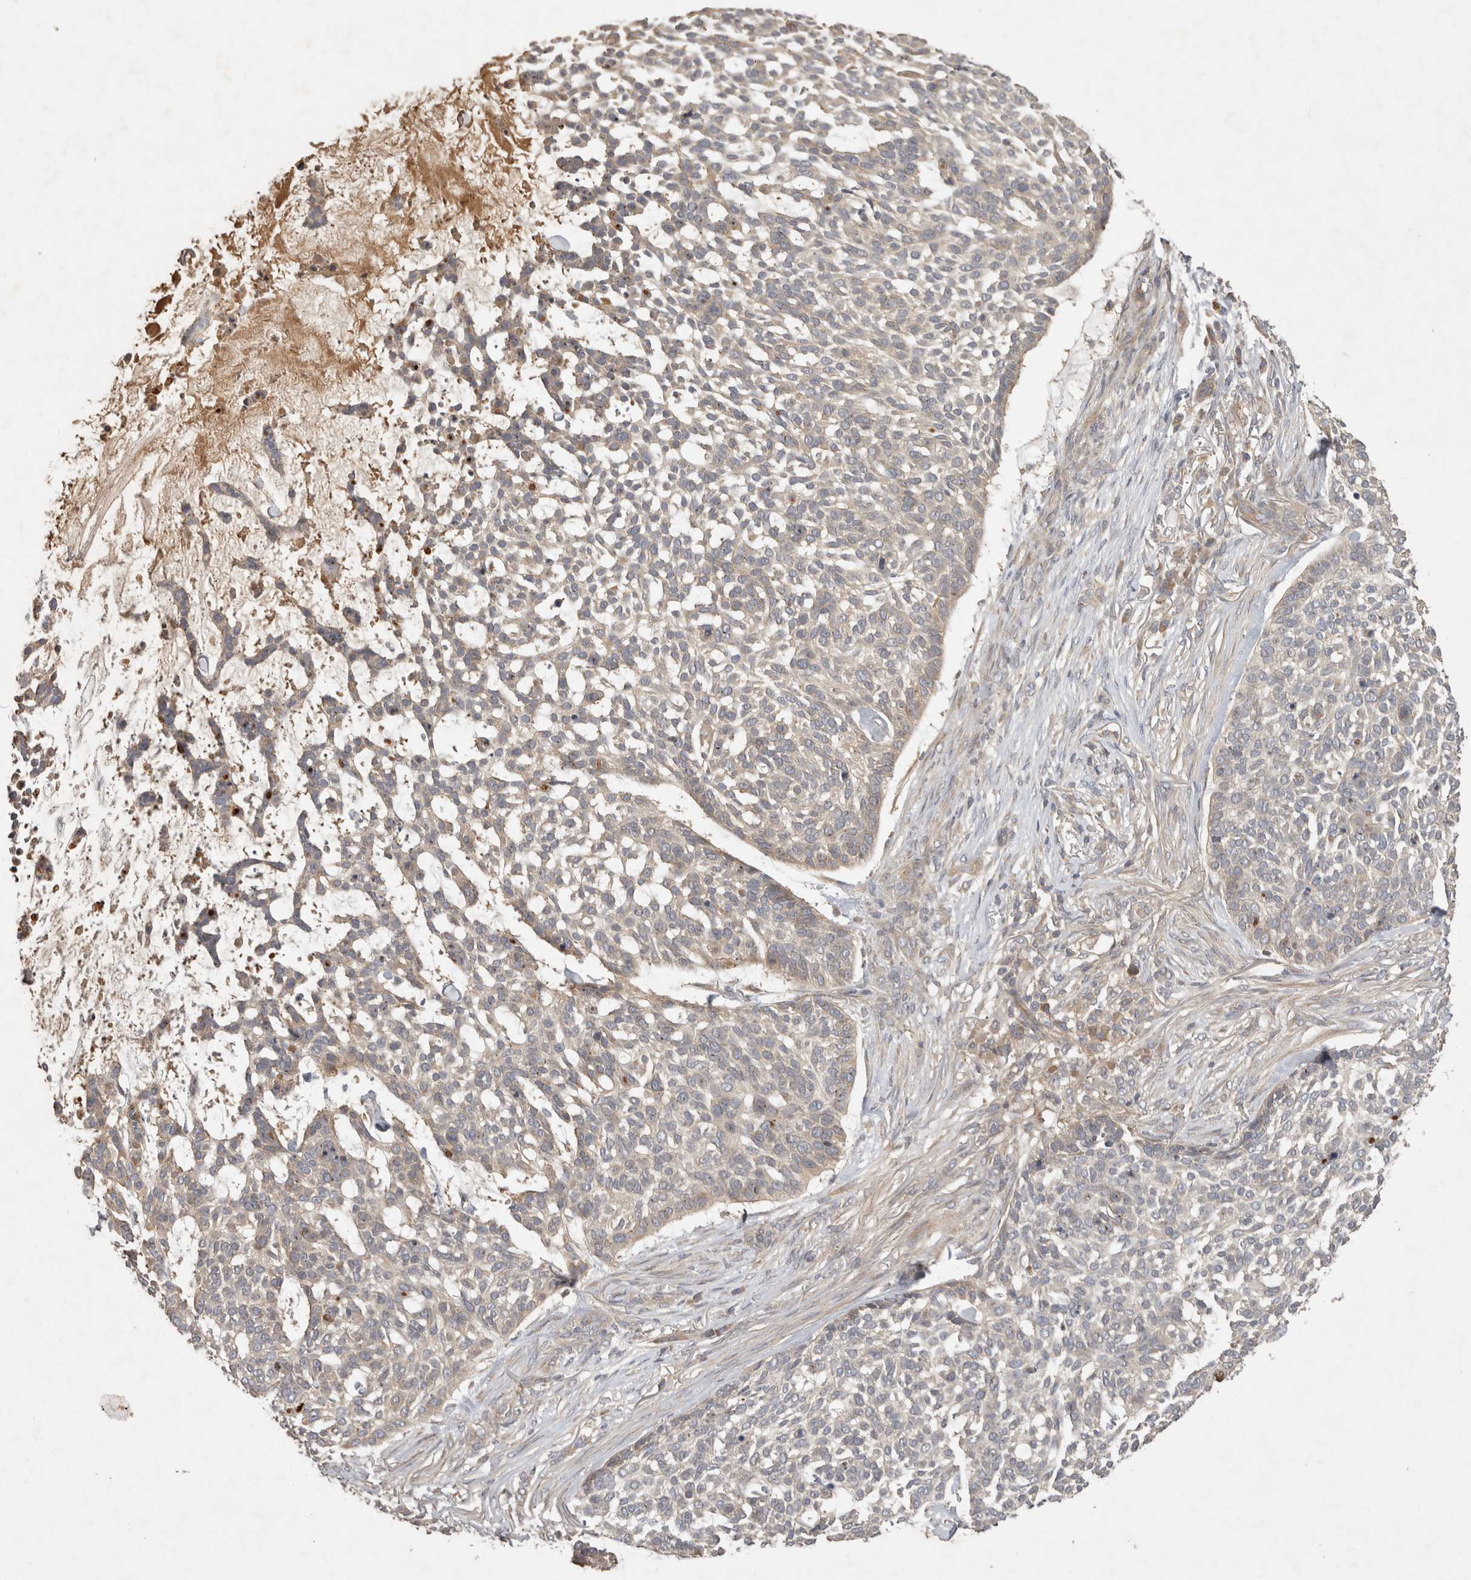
{"staining": {"intensity": "weak", "quantity": "<25%", "location": "cytoplasmic/membranous"}, "tissue": "skin cancer", "cell_type": "Tumor cells", "image_type": "cancer", "snomed": [{"axis": "morphology", "description": "Basal cell carcinoma"}, {"axis": "topography", "description": "Skin"}], "caption": "Skin cancer was stained to show a protein in brown. There is no significant expression in tumor cells.", "gene": "PPP1R42", "patient": {"sex": "female", "age": 64}}